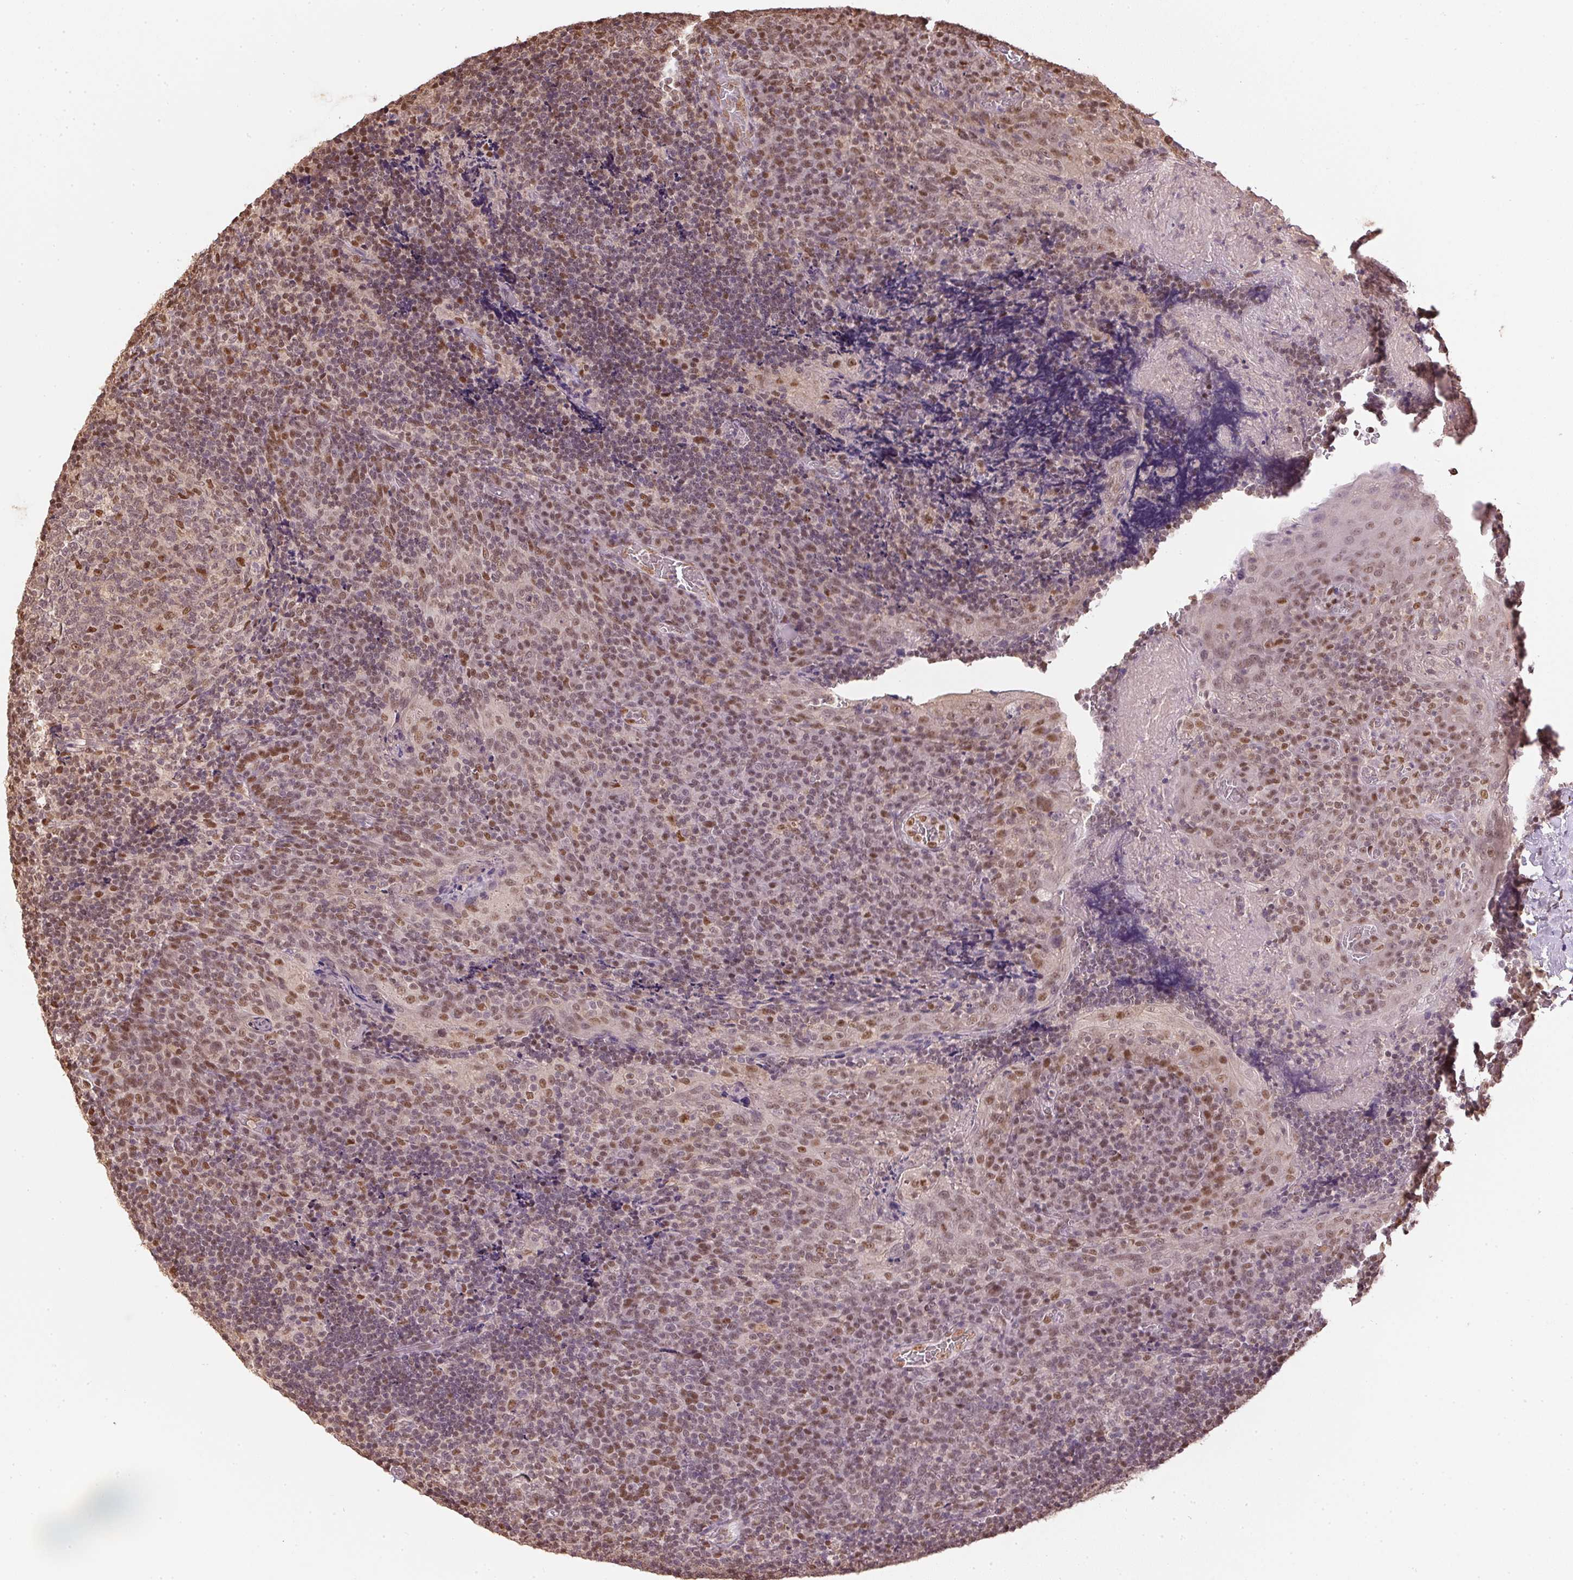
{"staining": {"intensity": "moderate", "quantity": "25%-75%", "location": "nuclear"}, "tissue": "tonsil", "cell_type": "Germinal center cells", "image_type": "normal", "snomed": [{"axis": "morphology", "description": "Normal tissue, NOS"}, {"axis": "topography", "description": "Tonsil"}], "caption": "Moderate nuclear staining for a protein is identified in approximately 25%-75% of germinal center cells of unremarkable tonsil using immunohistochemistry (IHC).", "gene": "TPI1", "patient": {"sex": "male", "age": 17}}